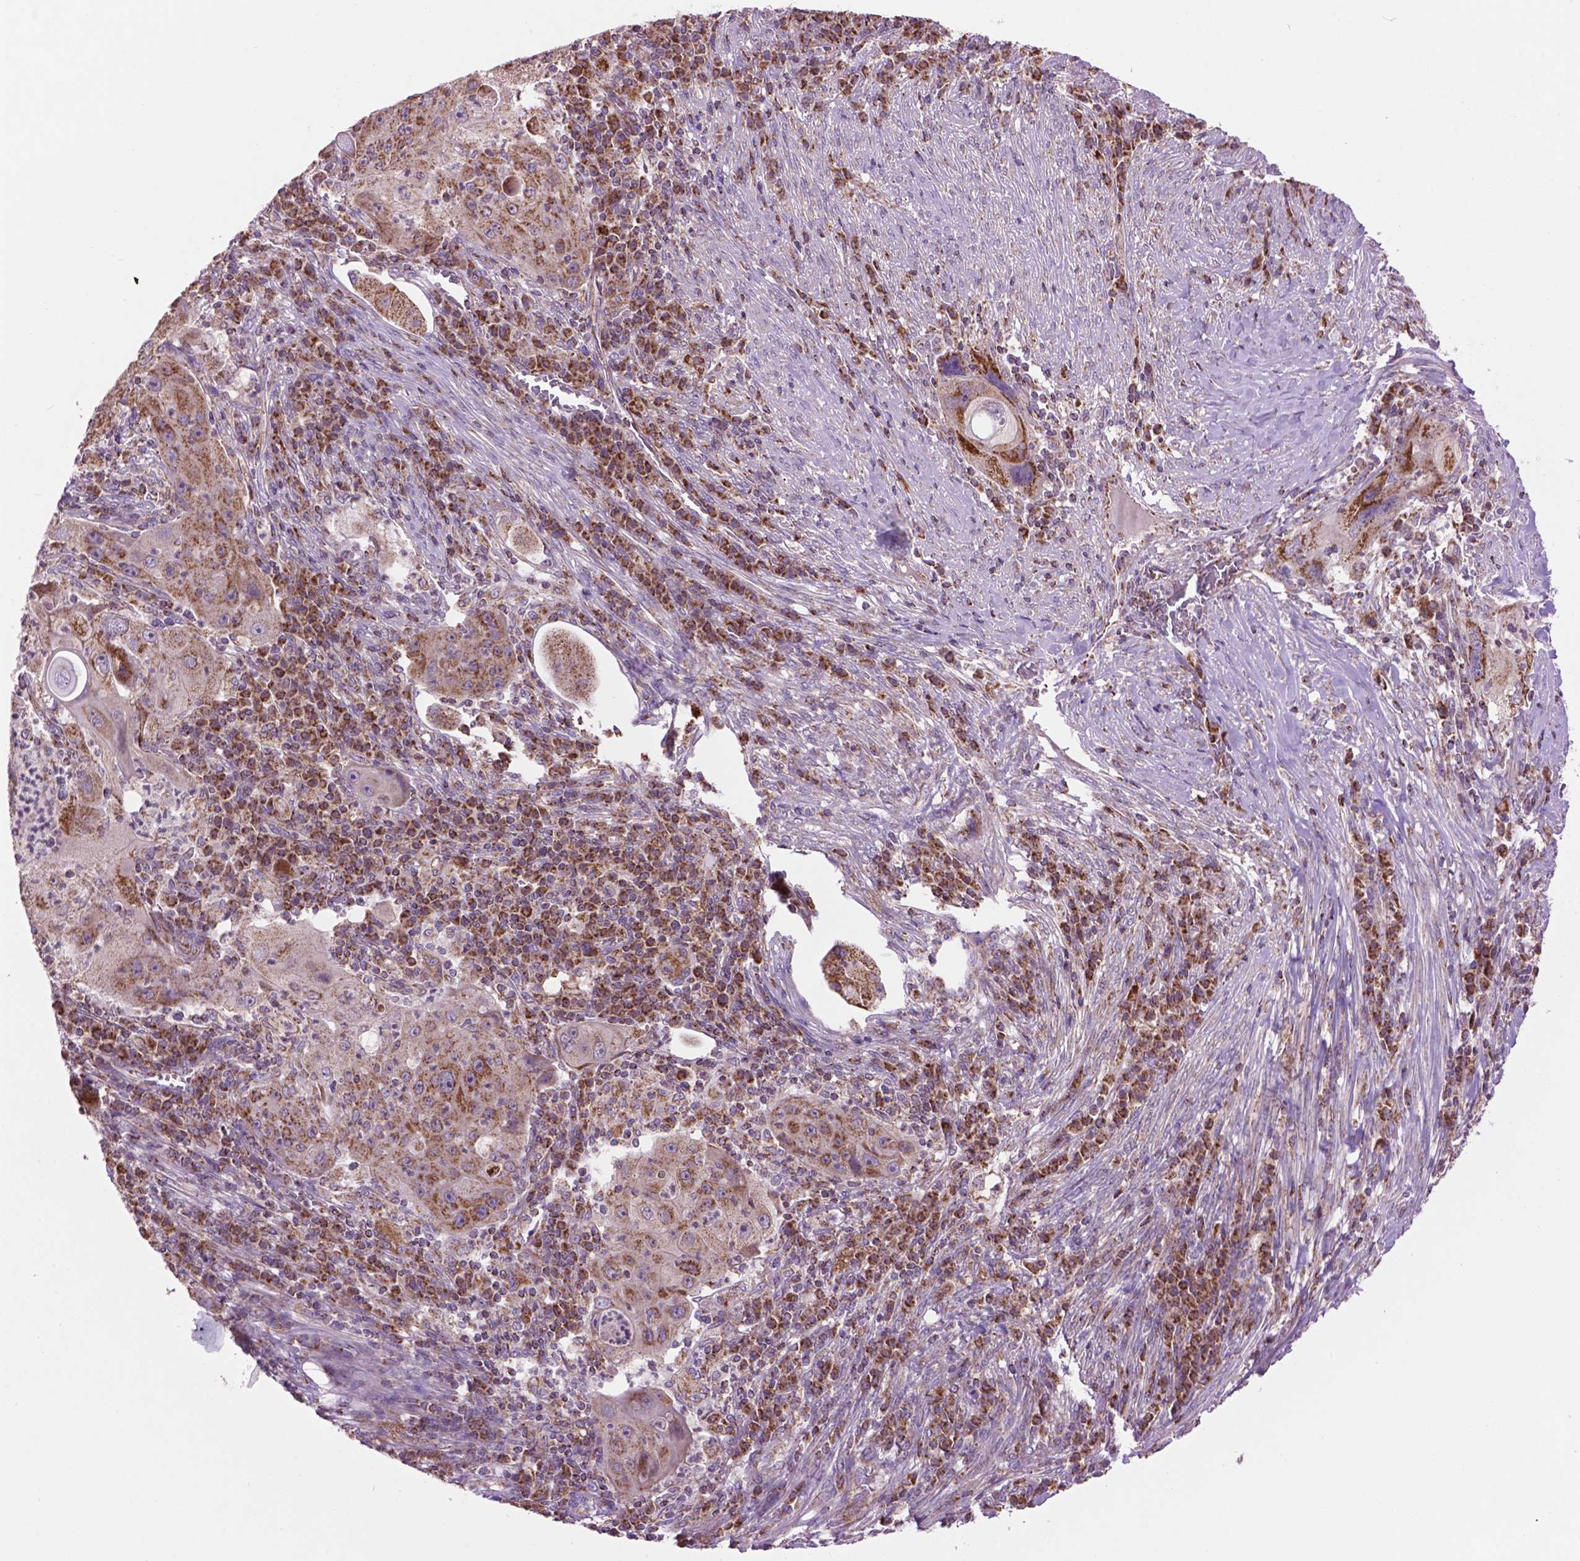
{"staining": {"intensity": "moderate", "quantity": ">75%", "location": "cytoplasmic/membranous"}, "tissue": "lung cancer", "cell_type": "Tumor cells", "image_type": "cancer", "snomed": [{"axis": "morphology", "description": "Squamous cell carcinoma, NOS"}, {"axis": "topography", "description": "Lung"}], "caption": "Tumor cells display moderate cytoplasmic/membranous staining in about >75% of cells in lung squamous cell carcinoma.", "gene": "PYCR3", "patient": {"sex": "female", "age": 59}}